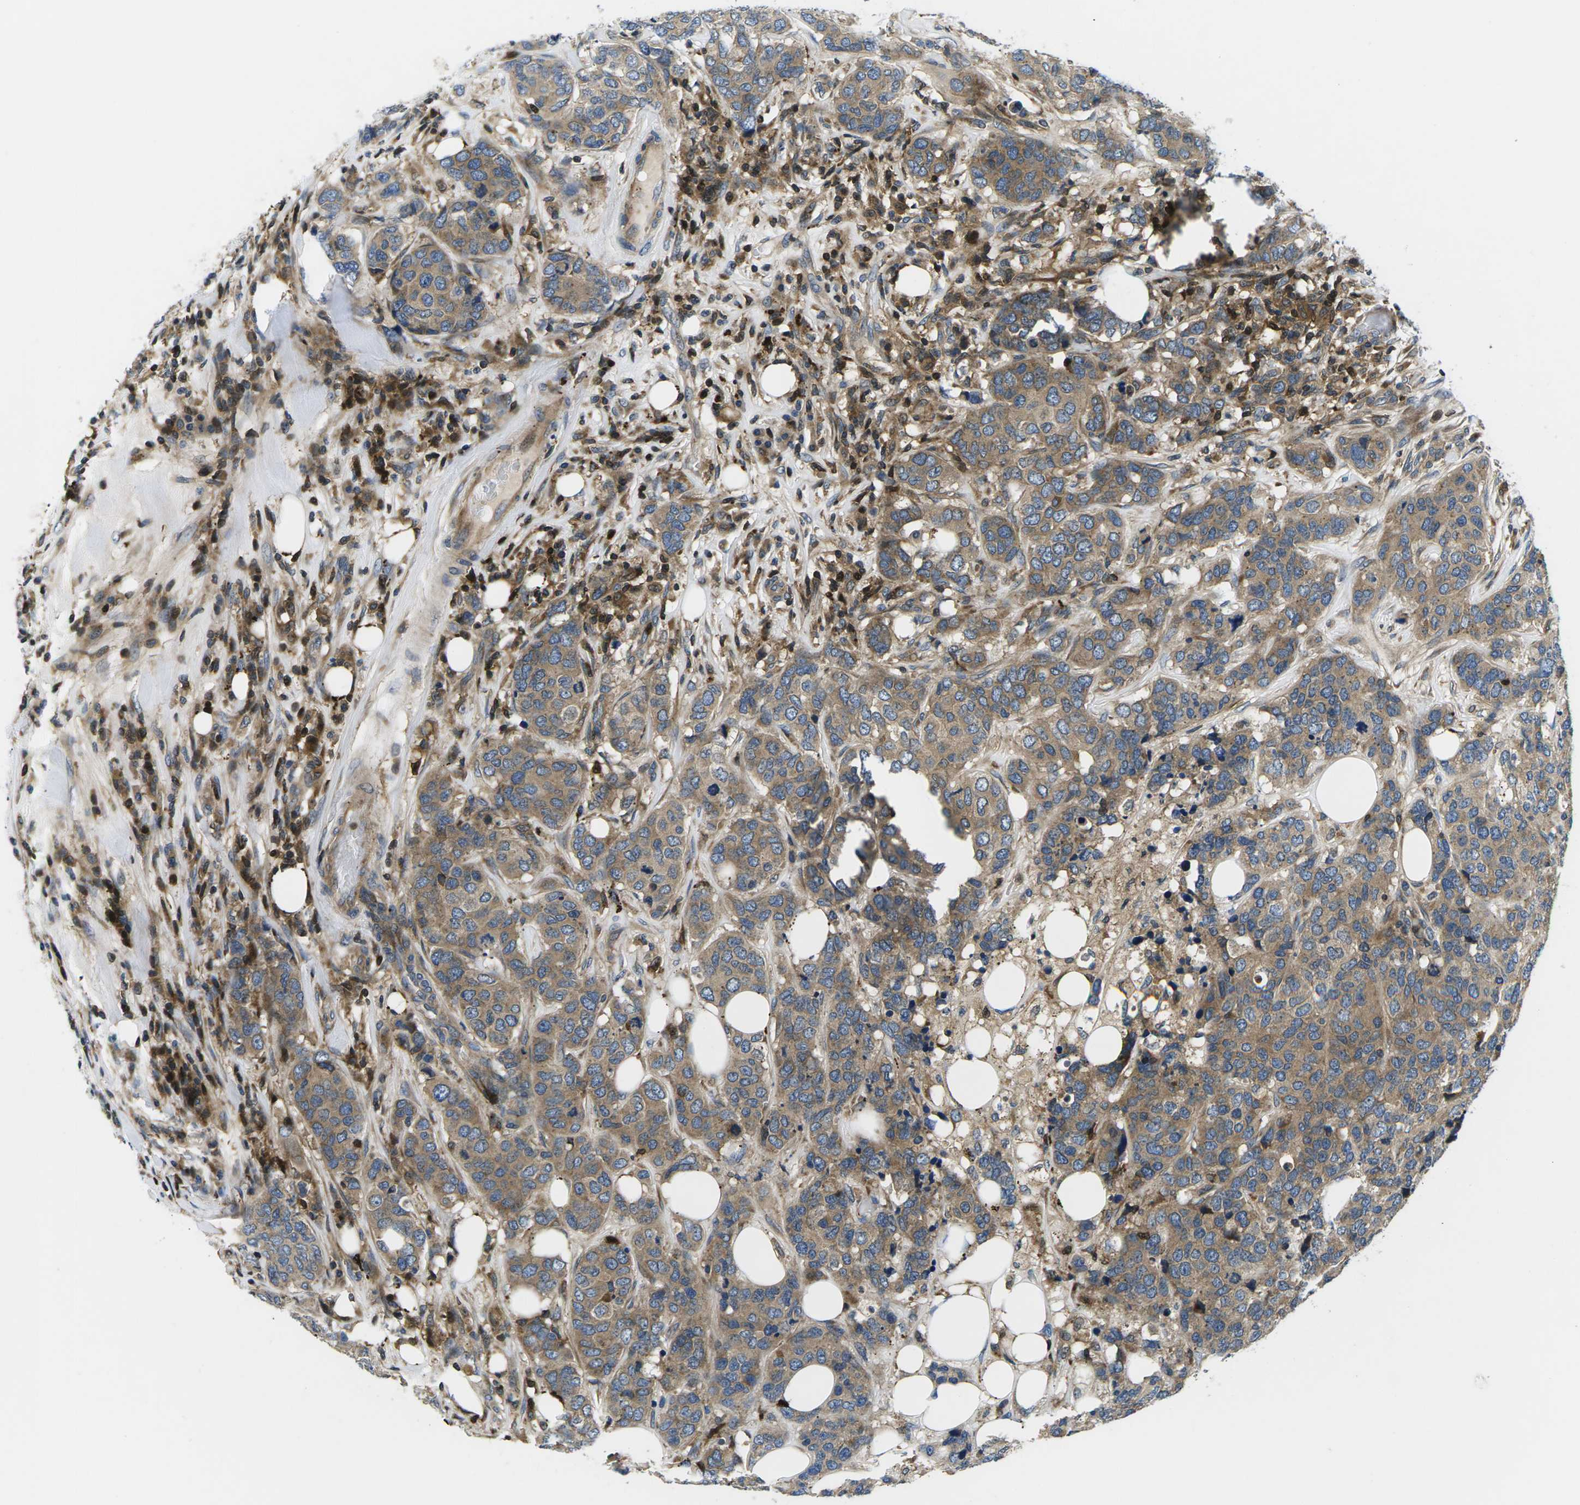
{"staining": {"intensity": "moderate", "quantity": ">75%", "location": "cytoplasmic/membranous"}, "tissue": "breast cancer", "cell_type": "Tumor cells", "image_type": "cancer", "snomed": [{"axis": "morphology", "description": "Lobular carcinoma"}, {"axis": "topography", "description": "Breast"}], "caption": "Protein staining displays moderate cytoplasmic/membranous staining in about >75% of tumor cells in breast cancer.", "gene": "PLCE1", "patient": {"sex": "female", "age": 59}}